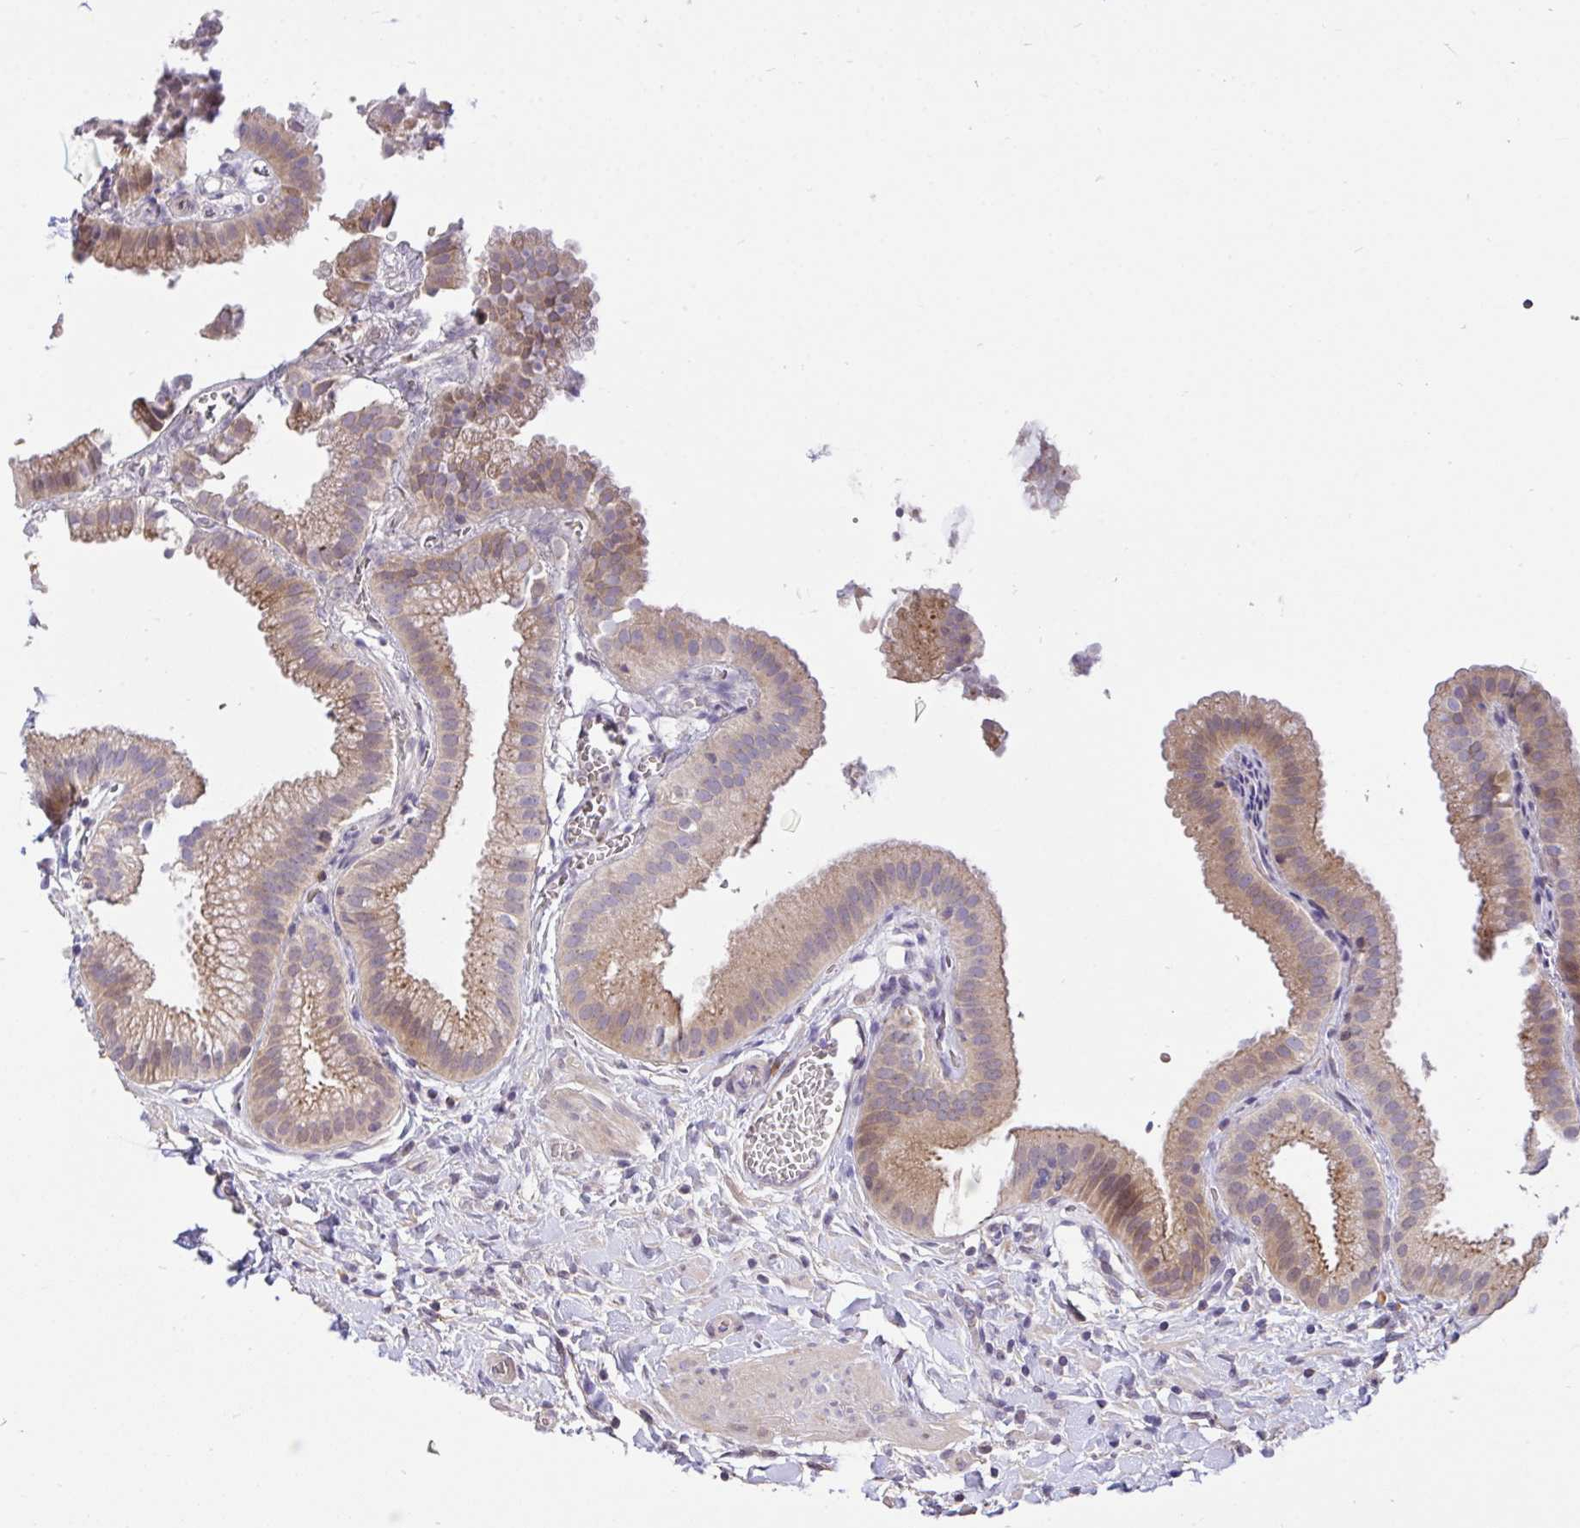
{"staining": {"intensity": "moderate", "quantity": "25%-75%", "location": "cytoplasmic/membranous"}, "tissue": "gallbladder", "cell_type": "Glandular cells", "image_type": "normal", "snomed": [{"axis": "morphology", "description": "Normal tissue, NOS"}, {"axis": "topography", "description": "Gallbladder"}], "caption": "This image reveals benign gallbladder stained with IHC to label a protein in brown. The cytoplasmic/membranous of glandular cells show moderate positivity for the protein. Nuclei are counter-stained blue.", "gene": "C19orf54", "patient": {"sex": "female", "age": 63}}